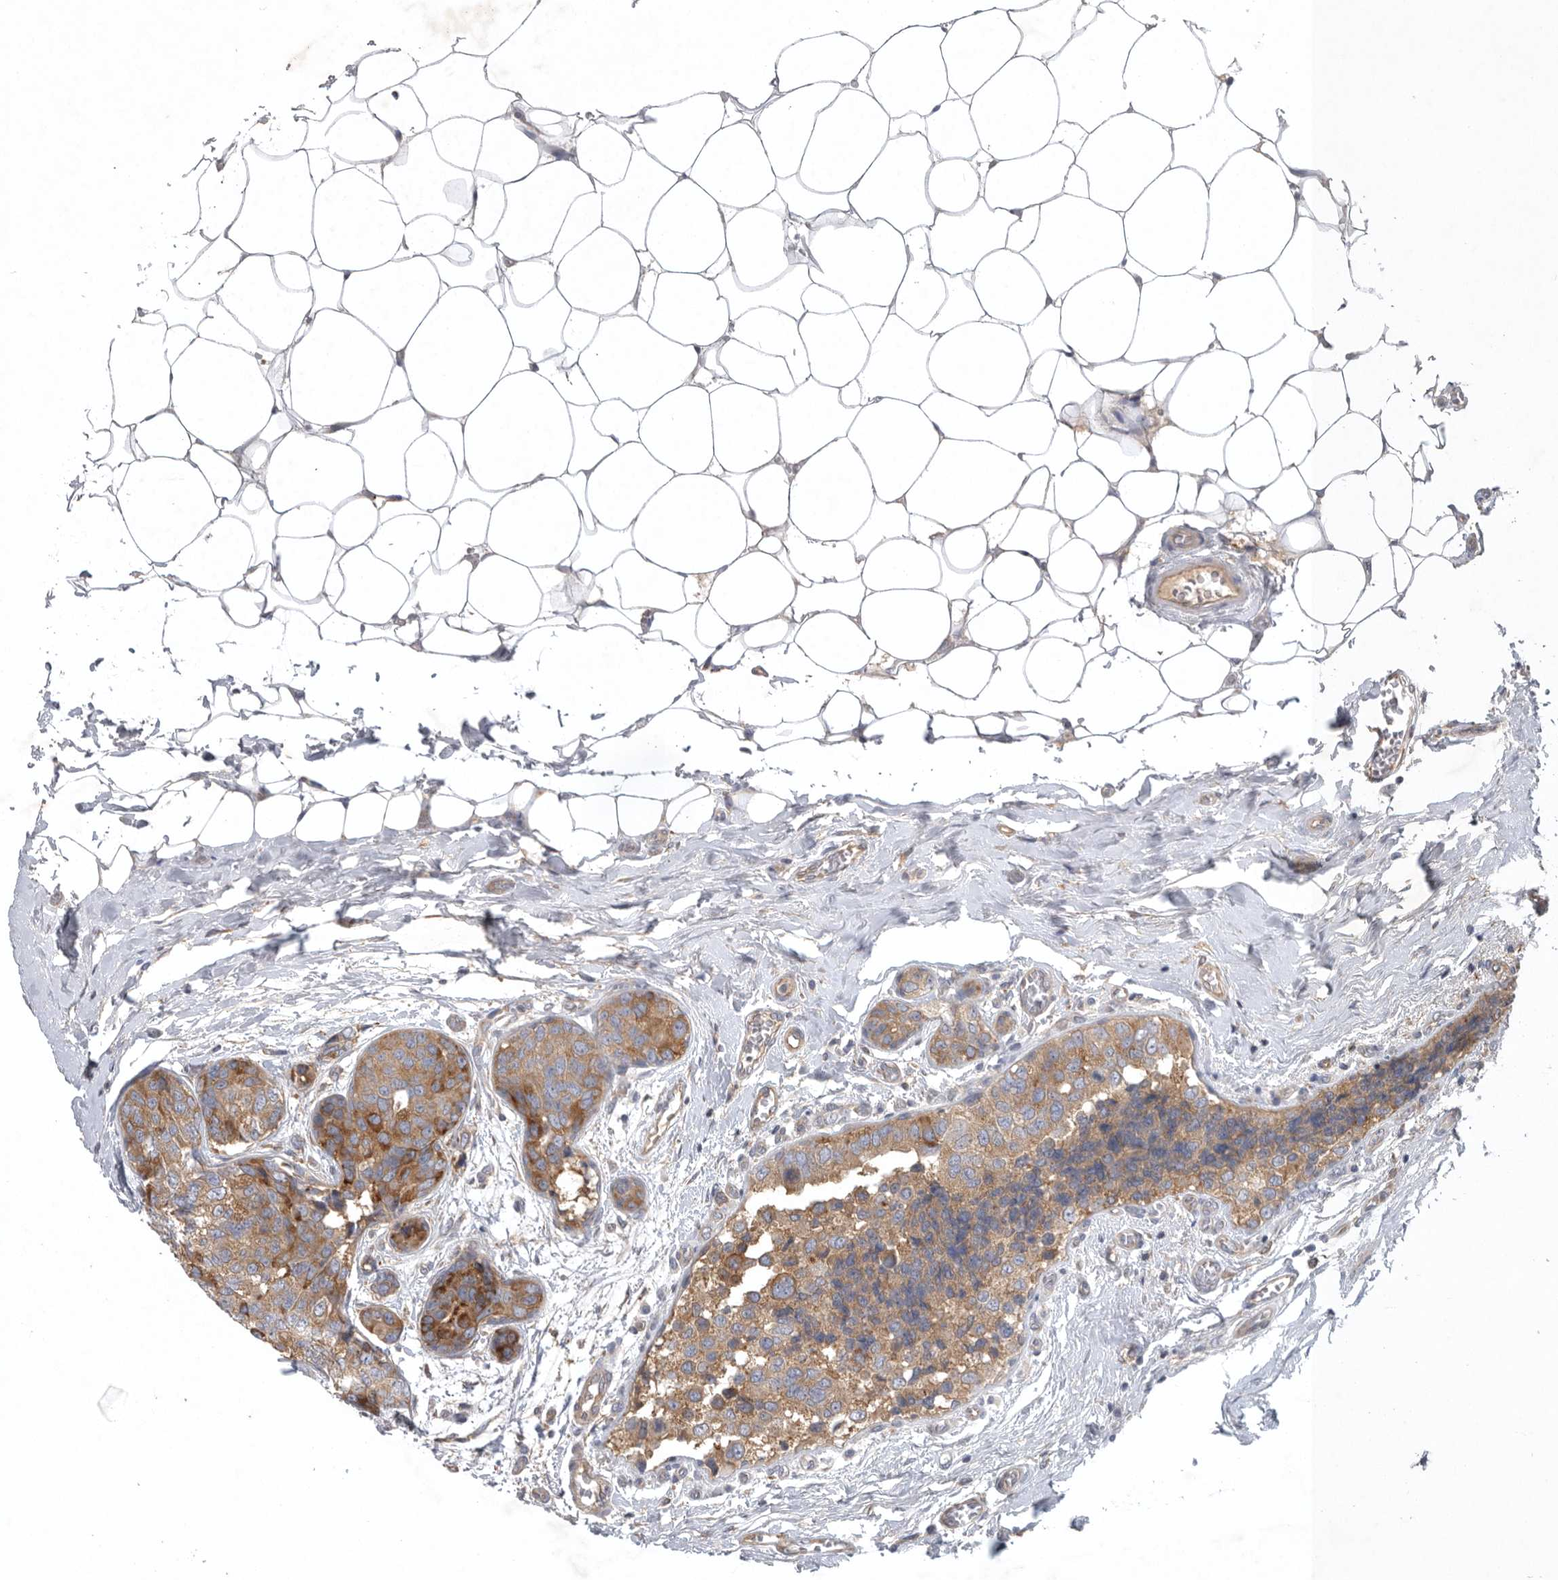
{"staining": {"intensity": "moderate", "quantity": ">75%", "location": "cytoplasmic/membranous"}, "tissue": "breast cancer", "cell_type": "Tumor cells", "image_type": "cancer", "snomed": [{"axis": "morphology", "description": "Normal tissue, NOS"}, {"axis": "morphology", "description": "Duct carcinoma"}, {"axis": "topography", "description": "Breast"}], "caption": "Immunohistochemical staining of human breast cancer exhibits medium levels of moderate cytoplasmic/membranous expression in approximately >75% of tumor cells.", "gene": "C1orf109", "patient": {"sex": "female", "age": 43}}